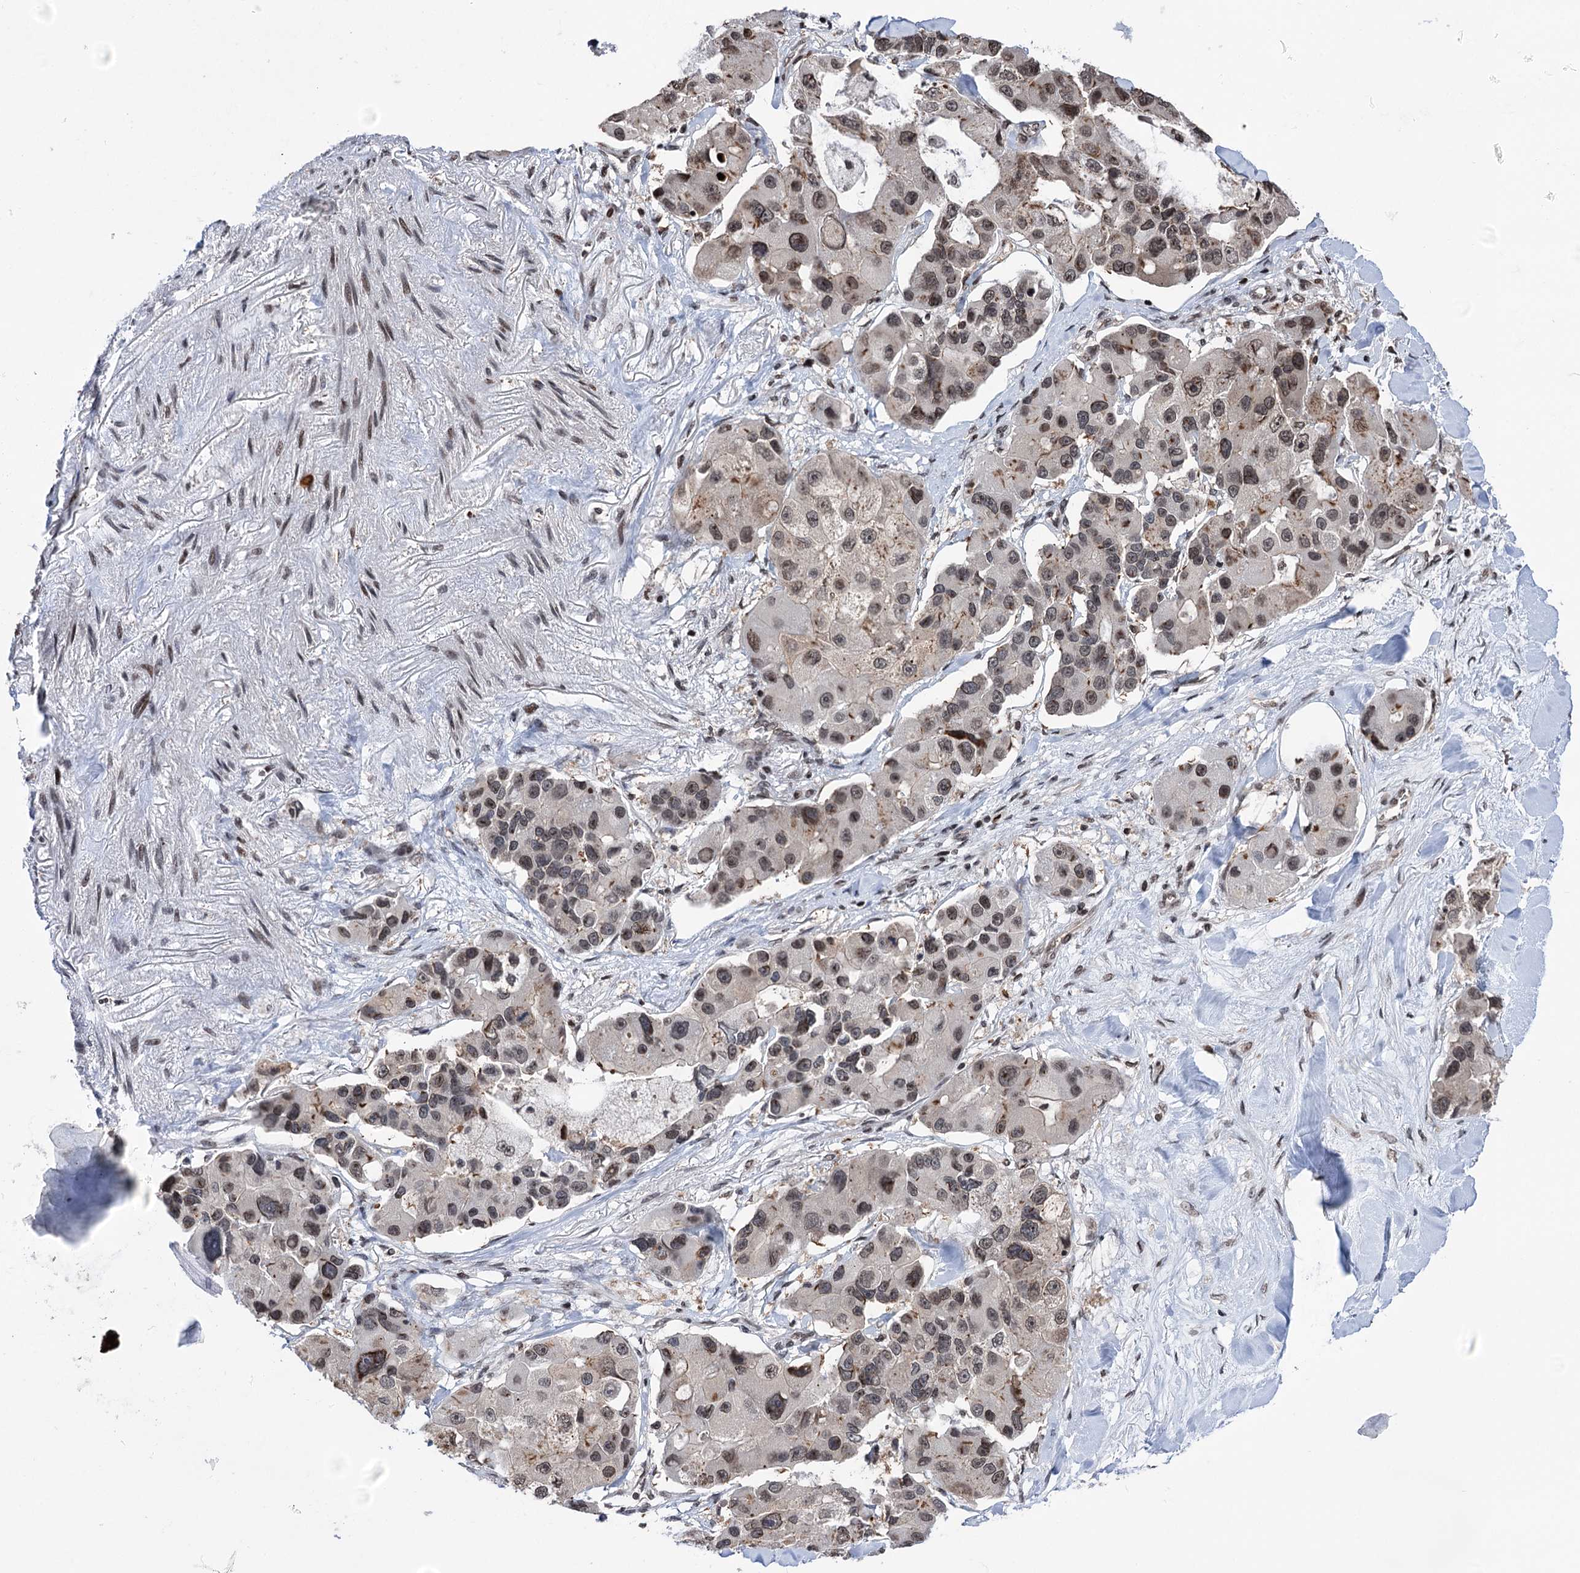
{"staining": {"intensity": "moderate", "quantity": ">75%", "location": "nuclear"}, "tissue": "lung cancer", "cell_type": "Tumor cells", "image_type": "cancer", "snomed": [{"axis": "morphology", "description": "Adenocarcinoma, NOS"}, {"axis": "topography", "description": "Lung"}], "caption": "This photomicrograph demonstrates IHC staining of lung cancer, with medium moderate nuclear positivity in approximately >75% of tumor cells.", "gene": "CCDC77", "patient": {"sex": "female", "age": 54}}